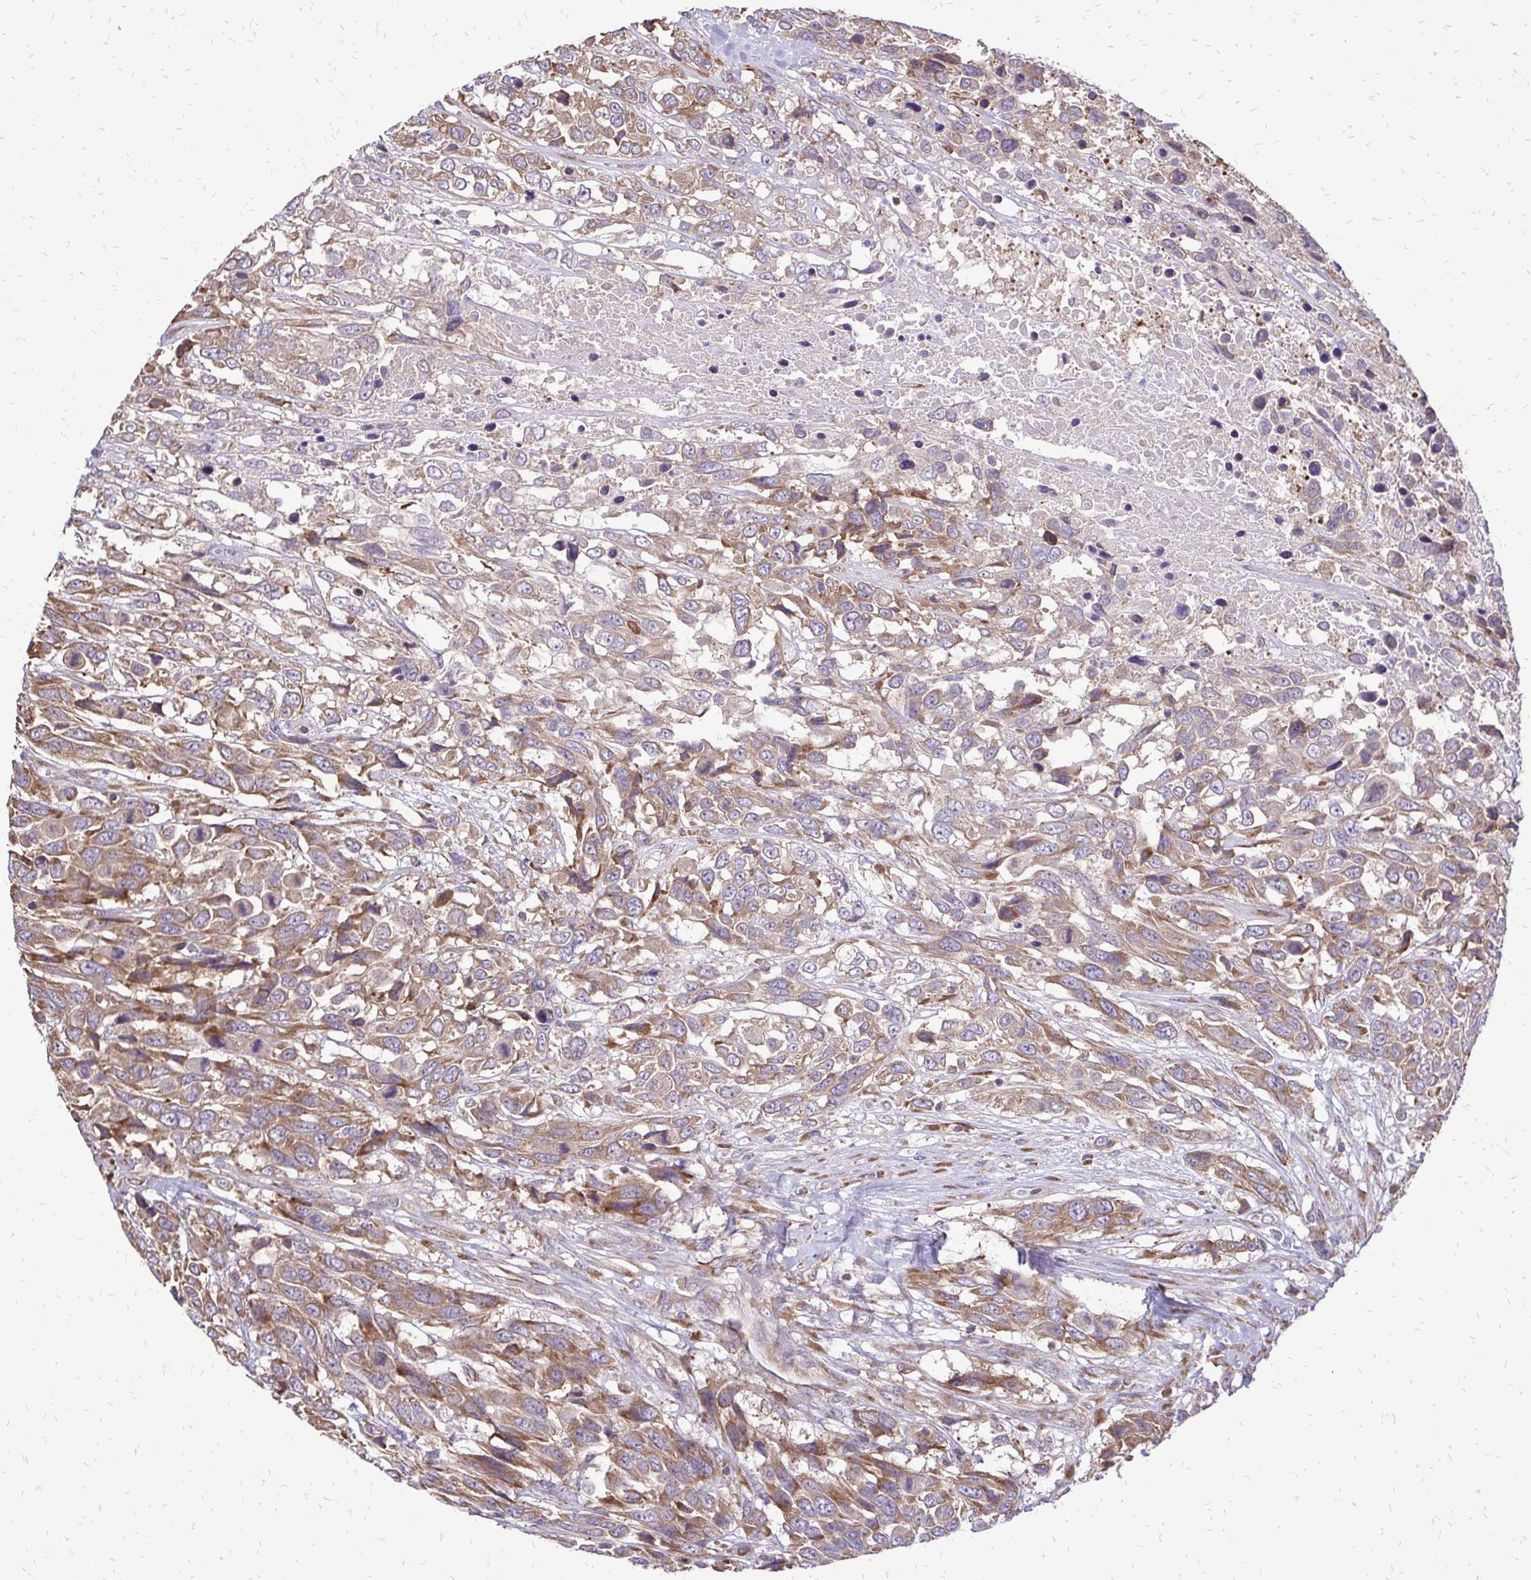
{"staining": {"intensity": "moderate", "quantity": ">75%", "location": "cytoplasmic/membranous"}, "tissue": "urothelial cancer", "cell_type": "Tumor cells", "image_type": "cancer", "snomed": [{"axis": "morphology", "description": "Urothelial carcinoma, High grade"}, {"axis": "topography", "description": "Urinary bladder"}], "caption": "Protein staining reveals moderate cytoplasmic/membranous expression in about >75% of tumor cells in high-grade urothelial carcinoma. The protein of interest is stained brown, and the nuclei are stained in blue (DAB IHC with brightfield microscopy, high magnification).", "gene": "RPS3", "patient": {"sex": "female", "age": 70}}